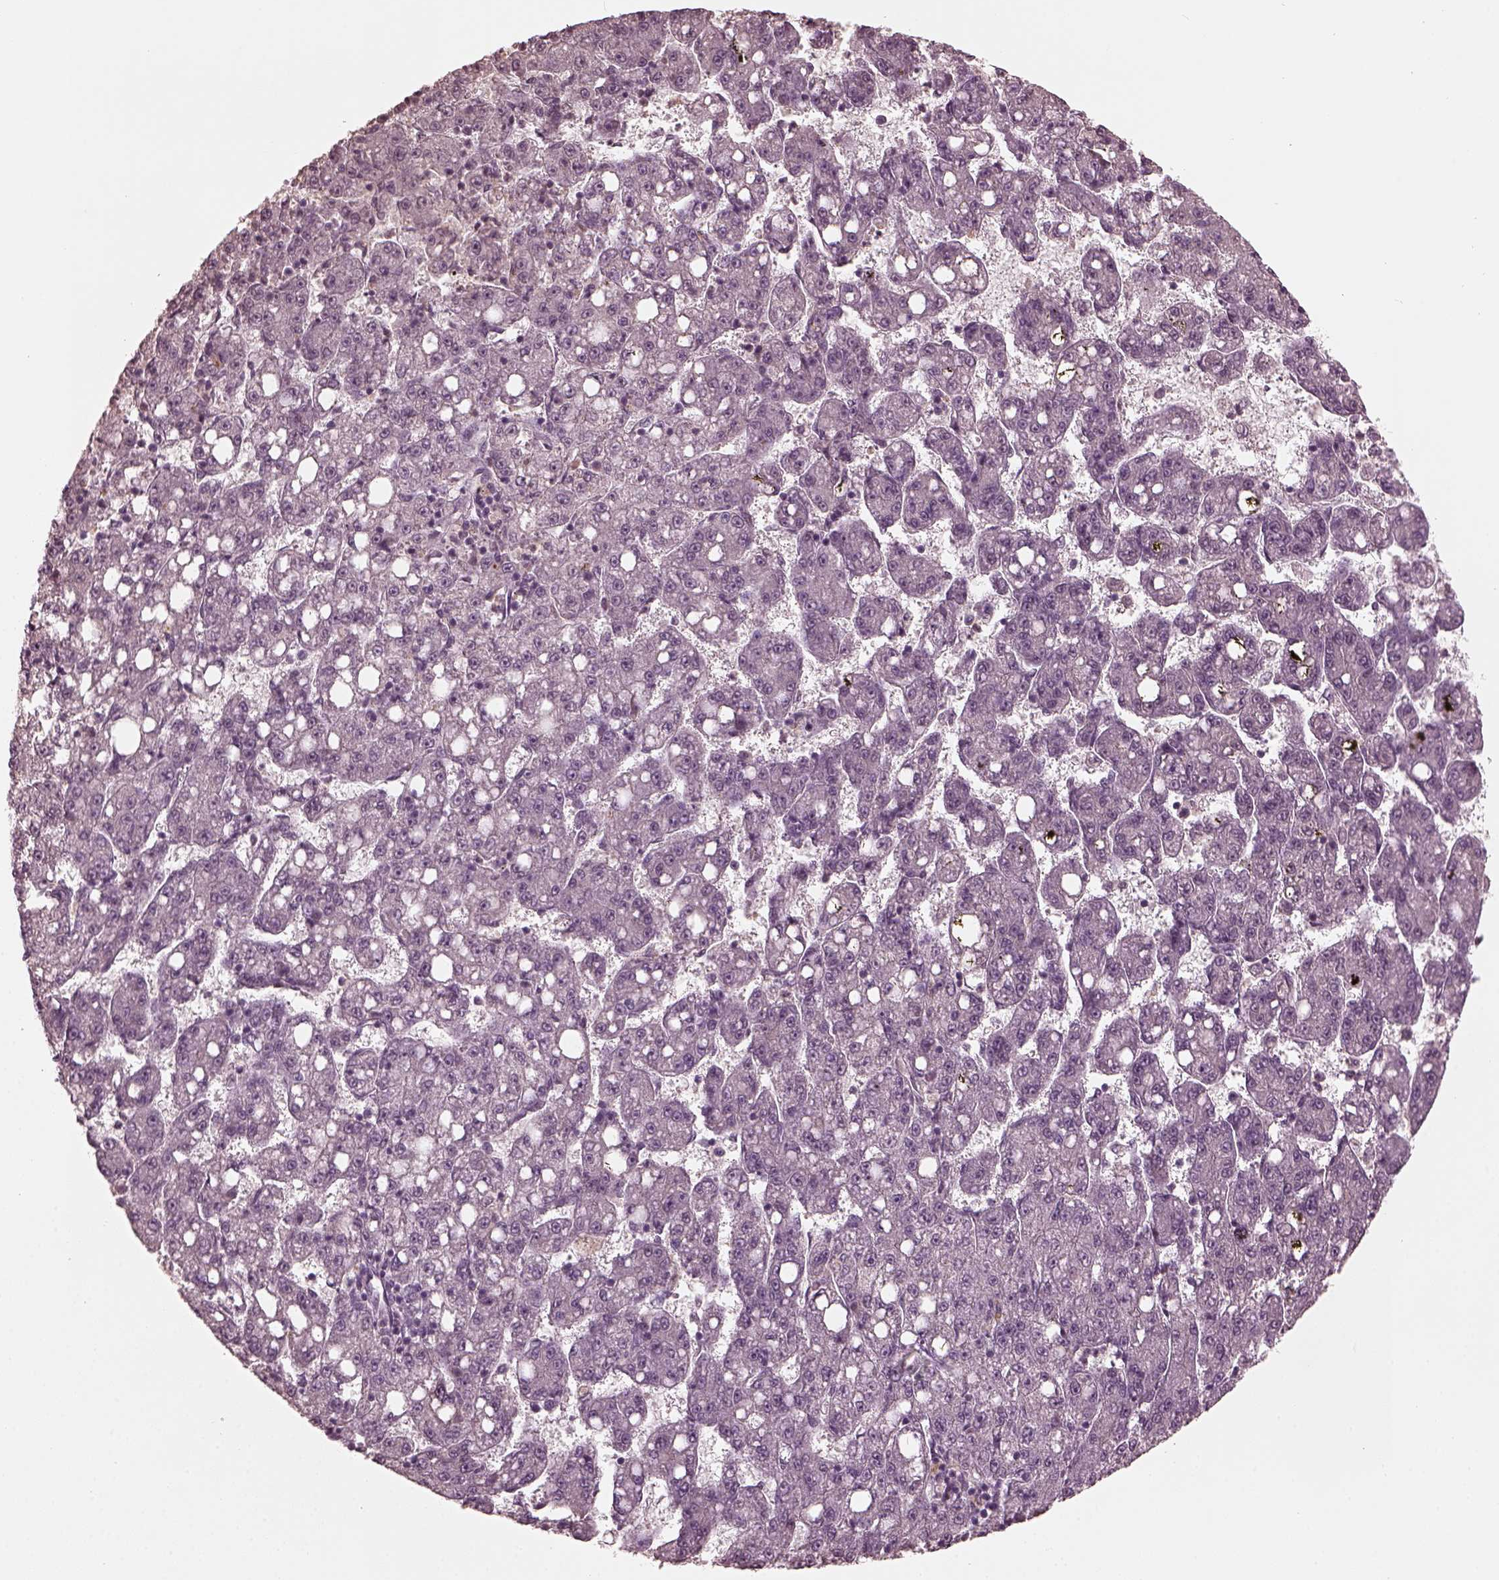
{"staining": {"intensity": "negative", "quantity": "none", "location": "none"}, "tissue": "liver cancer", "cell_type": "Tumor cells", "image_type": "cancer", "snomed": [{"axis": "morphology", "description": "Carcinoma, Hepatocellular, NOS"}, {"axis": "topography", "description": "Liver"}], "caption": "Immunohistochemistry histopathology image of neoplastic tissue: liver cancer (hepatocellular carcinoma) stained with DAB shows no significant protein staining in tumor cells.", "gene": "KRT79", "patient": {"sex": "female", "age": 65}}